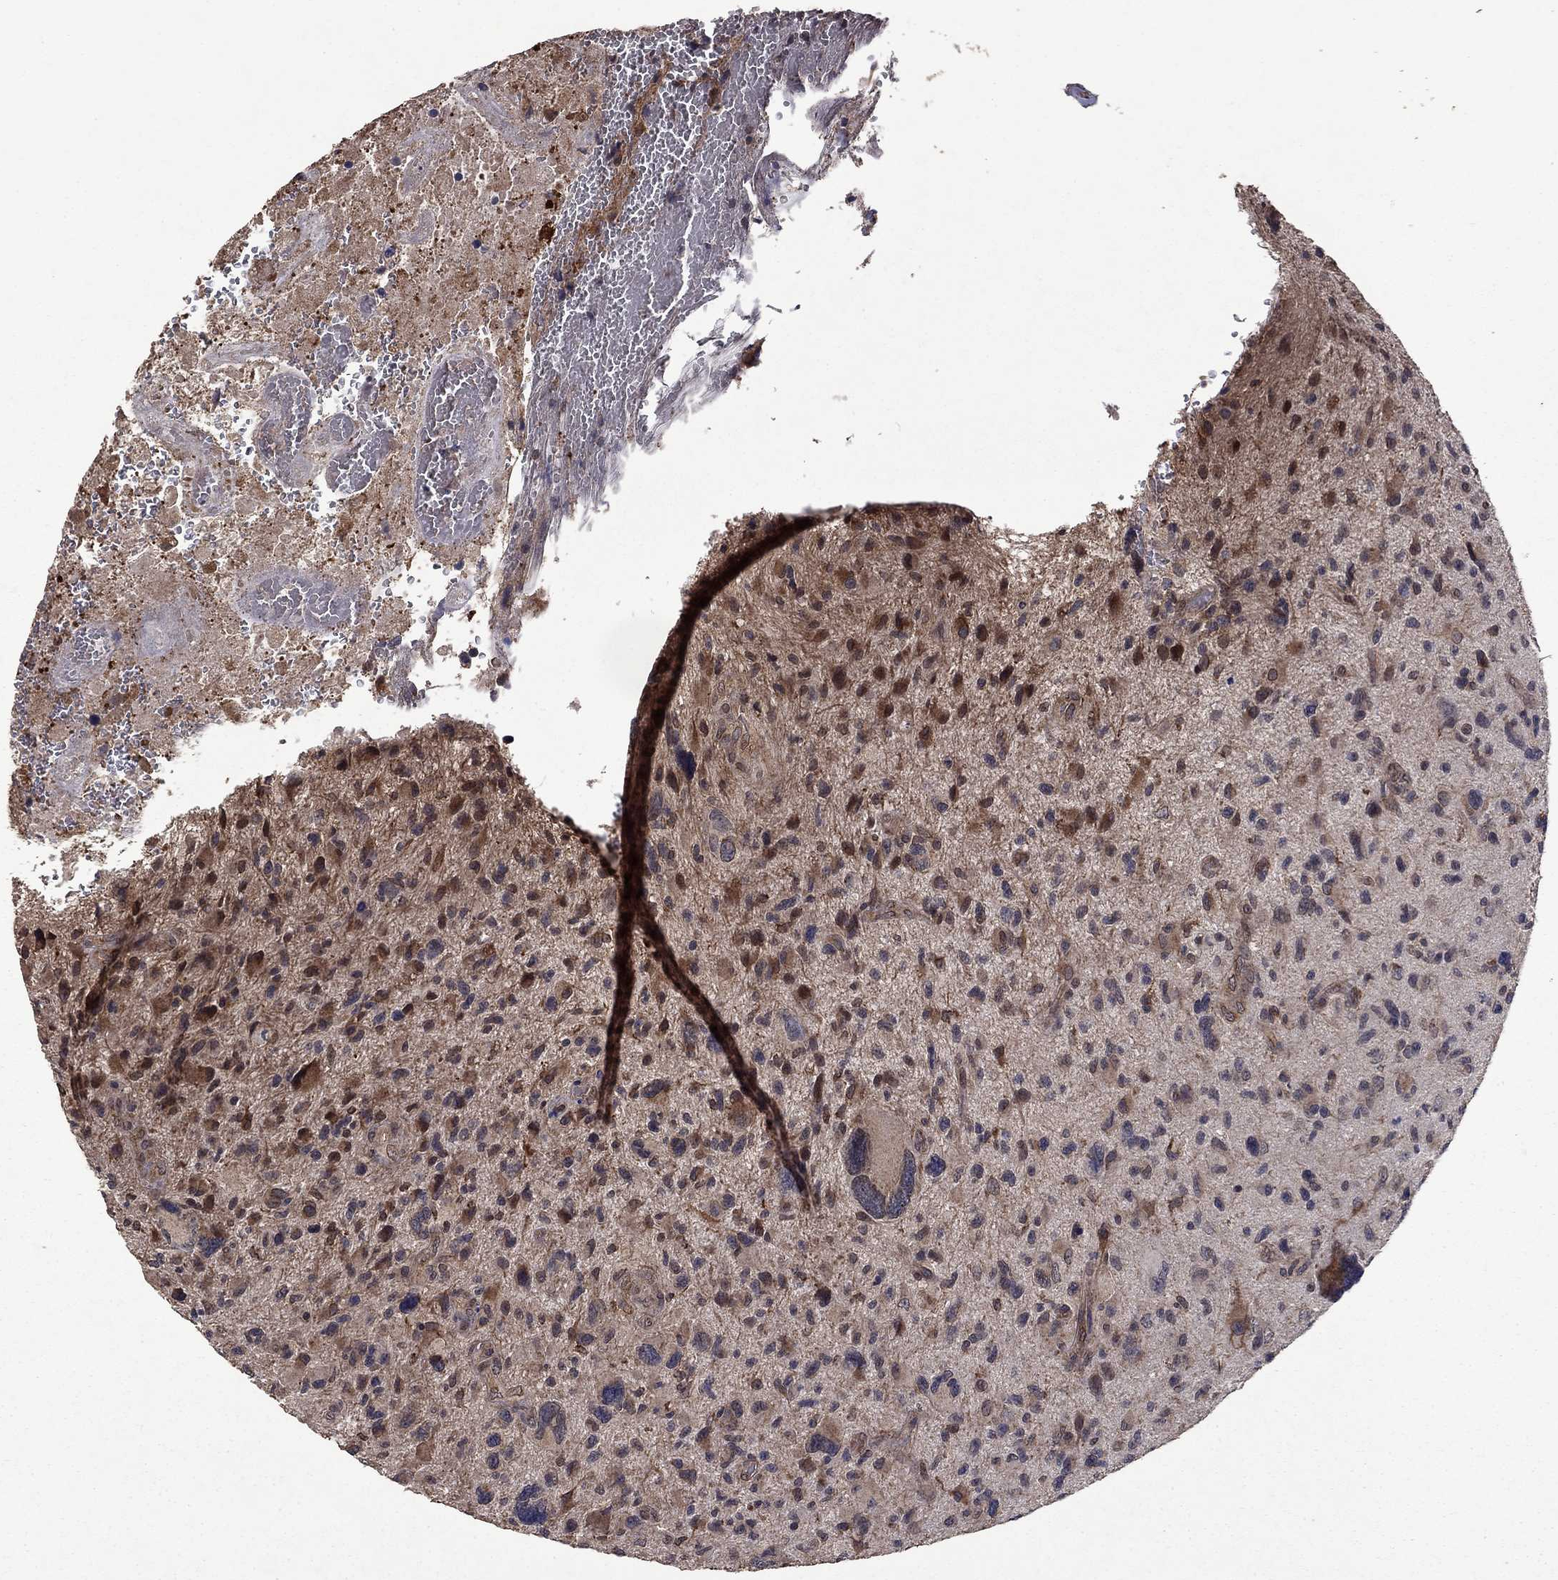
{"staining": {"intensity": "moderate", "quantity": "<25%", "location": "cytoplasmic/membranous"}, "tissue": "glioma", "cell_type": "Tumor cells", "image_type": "cancer", "snomed": [{"axis": "morphology", "description": "Glioma, malignant, NOS"}, {"axis": "morphology", "description": "Glioma, malignant, High grade"}, {"axis": "topography", "description": "Brain"}], "caption": "Tumor cells reveal low levels of moderate cytoplasmic/membranous positivity in approximately <25% of cells in glioma.", "gene": "DHRS1", "patient": {"sex": "female", "age": 71}}